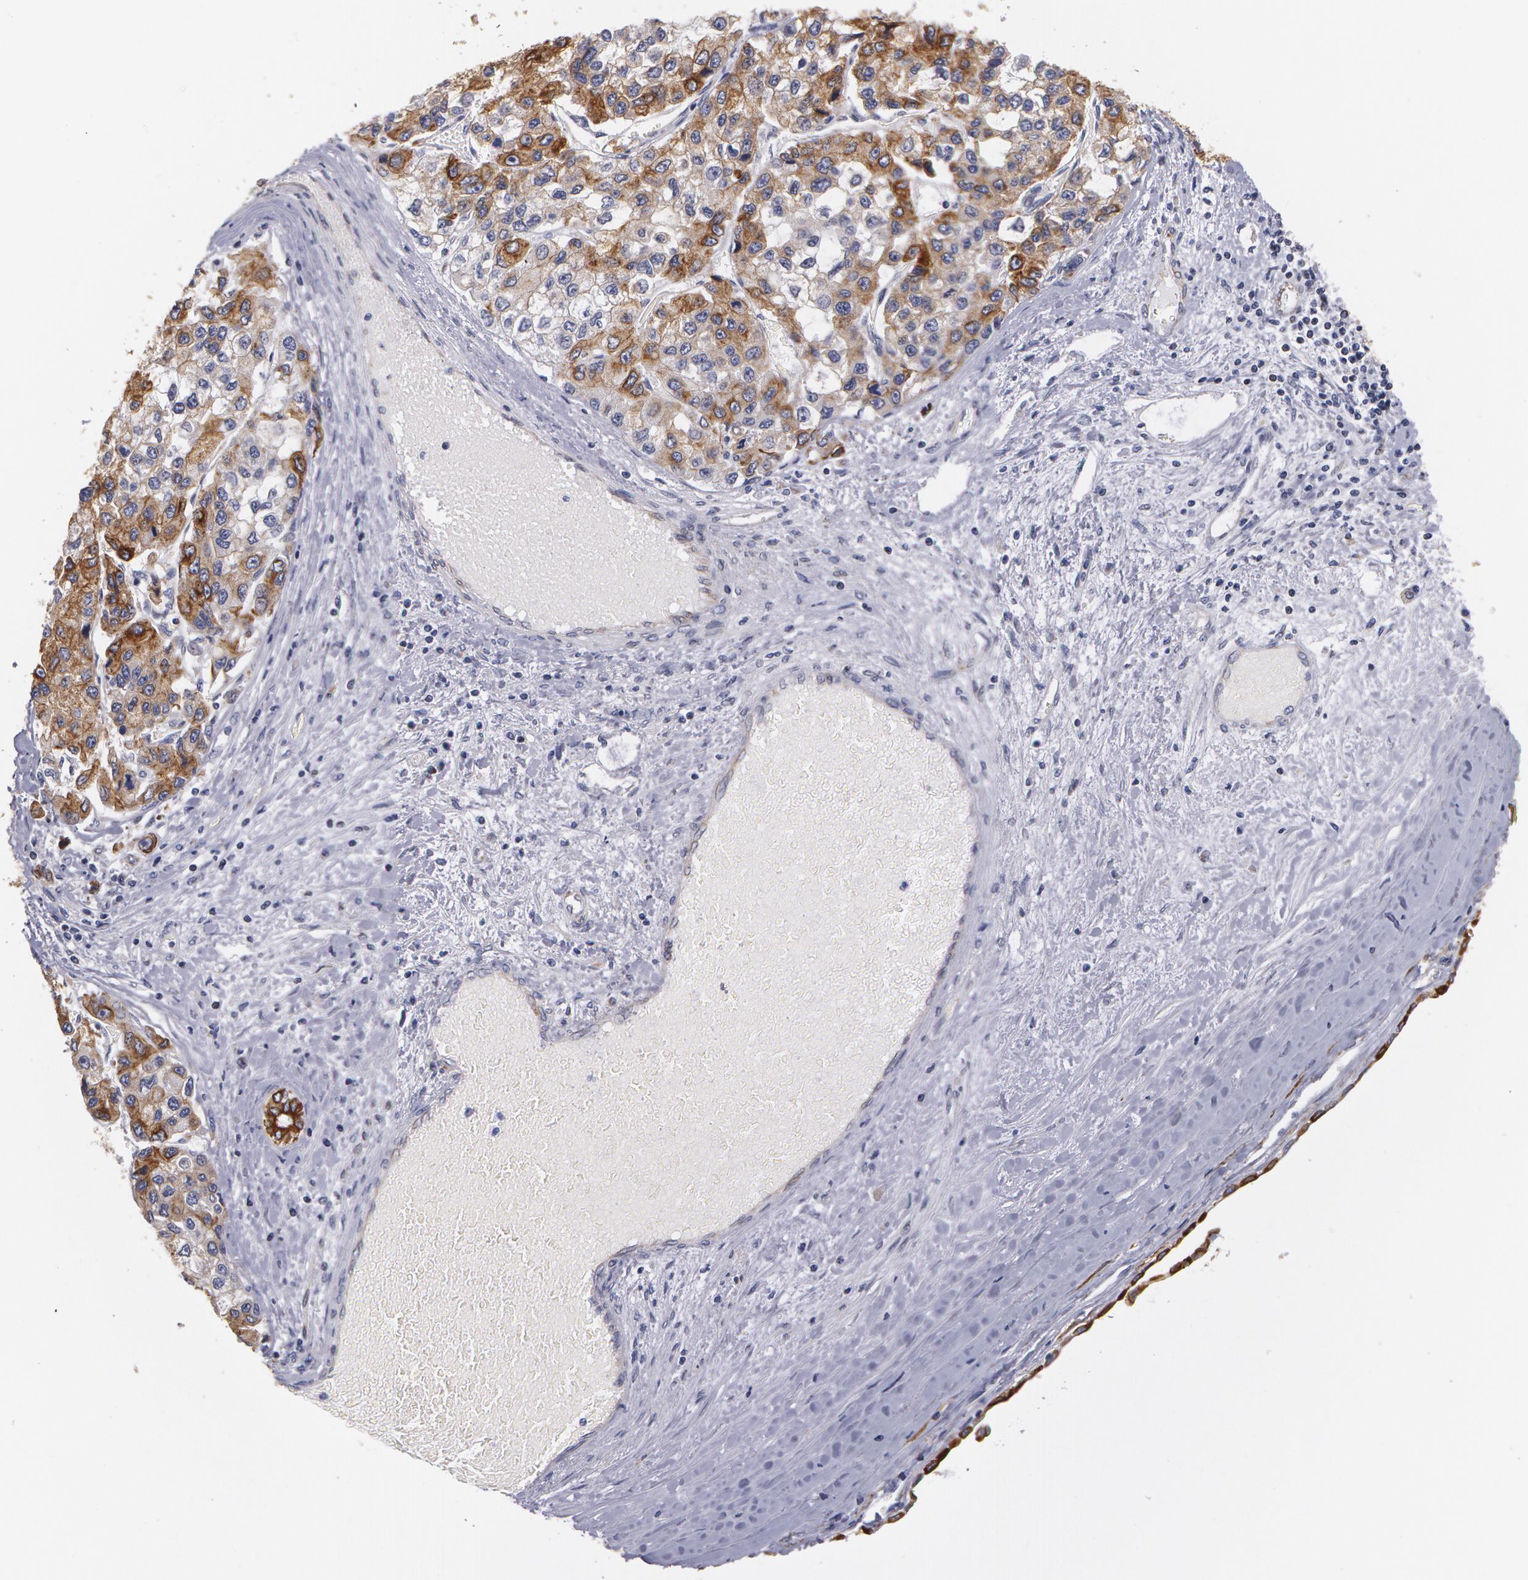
{"staining": {"intensity": "moderate", "quantity": "25%-75%", "location": "cytoplasmic/membranous"}, "tissue": "liver cancer", "cell_type": "Tumor cells", "image_type": "cancer", "snomed": [{"axis": "morphology", "description": "Carcinoma, Hepatocellular, NOS"}, {"axis": "topography", "description": "Liver"}], "caption": "Liver cancer (hepatocellular carcinoma) stained with a brown dye demonstrates moderate cytoplasmic/membranous positive expression in about 25%-75% of tumor cells.", "gene": "KRT18", "patient": {"sex": "female", "age": 66}}